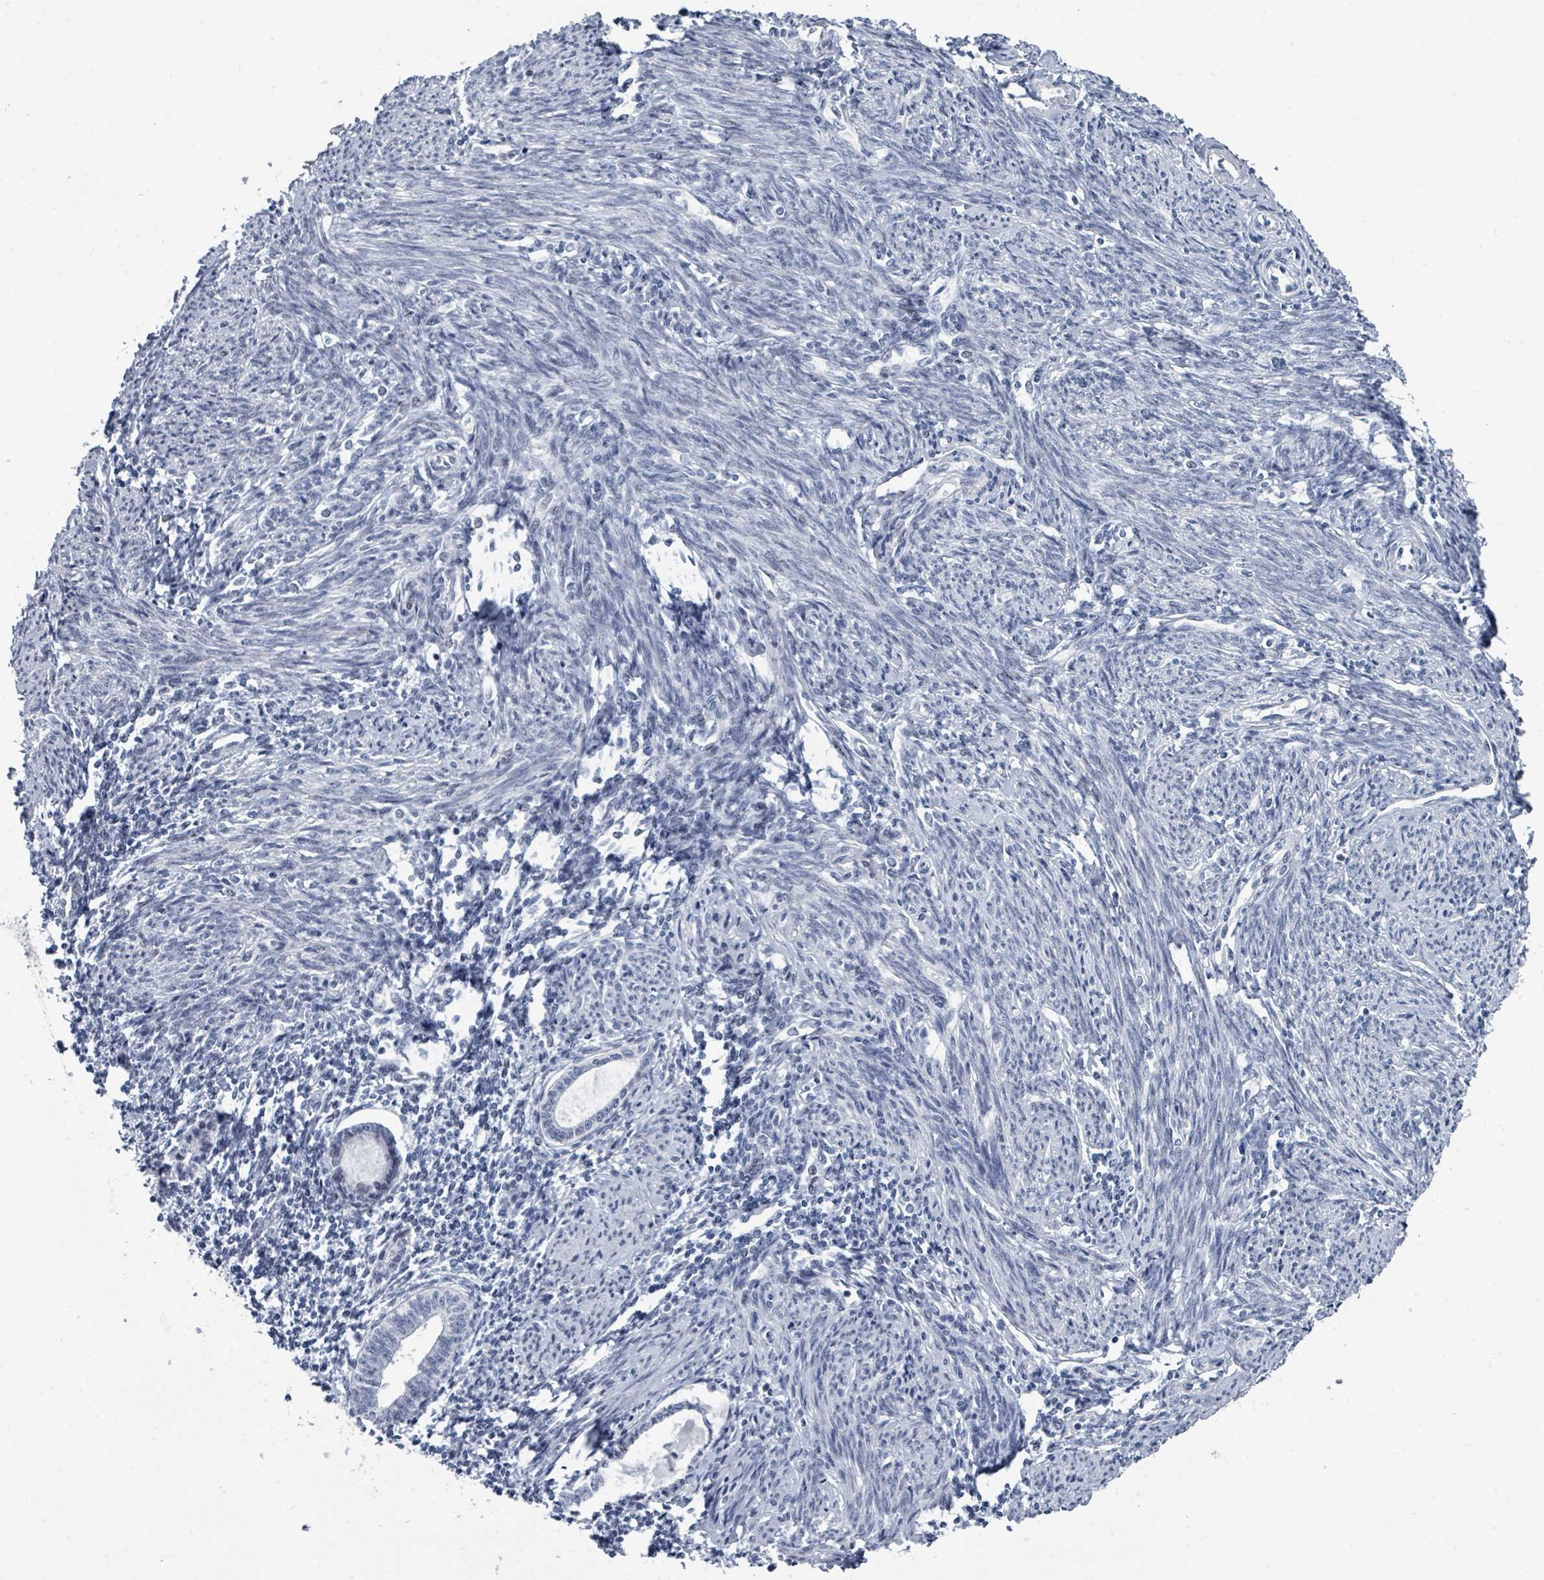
{"staining": {"intensity": "negative", "quantity": "none", "location": "none"}, "tissue": "endometrium", "cell_type": "Cells in endometrial stroma", "image_type": "normal", "snomed": [{"axis": "morphology", "description": "Normal tissue, NOS"}, {"axis": "topography", "description": "Endometrium"}], "caption": "Cells in endometrial stroma are negative for protein expression in normal human endometrium. The staining is performed using DAB (3,3'-diaminobenzidine) brown chromogen with nuclei counter-stained in using hematoxylin.", "gene": "CT45A10", "patient": {"sex": "female", "age": 63}}